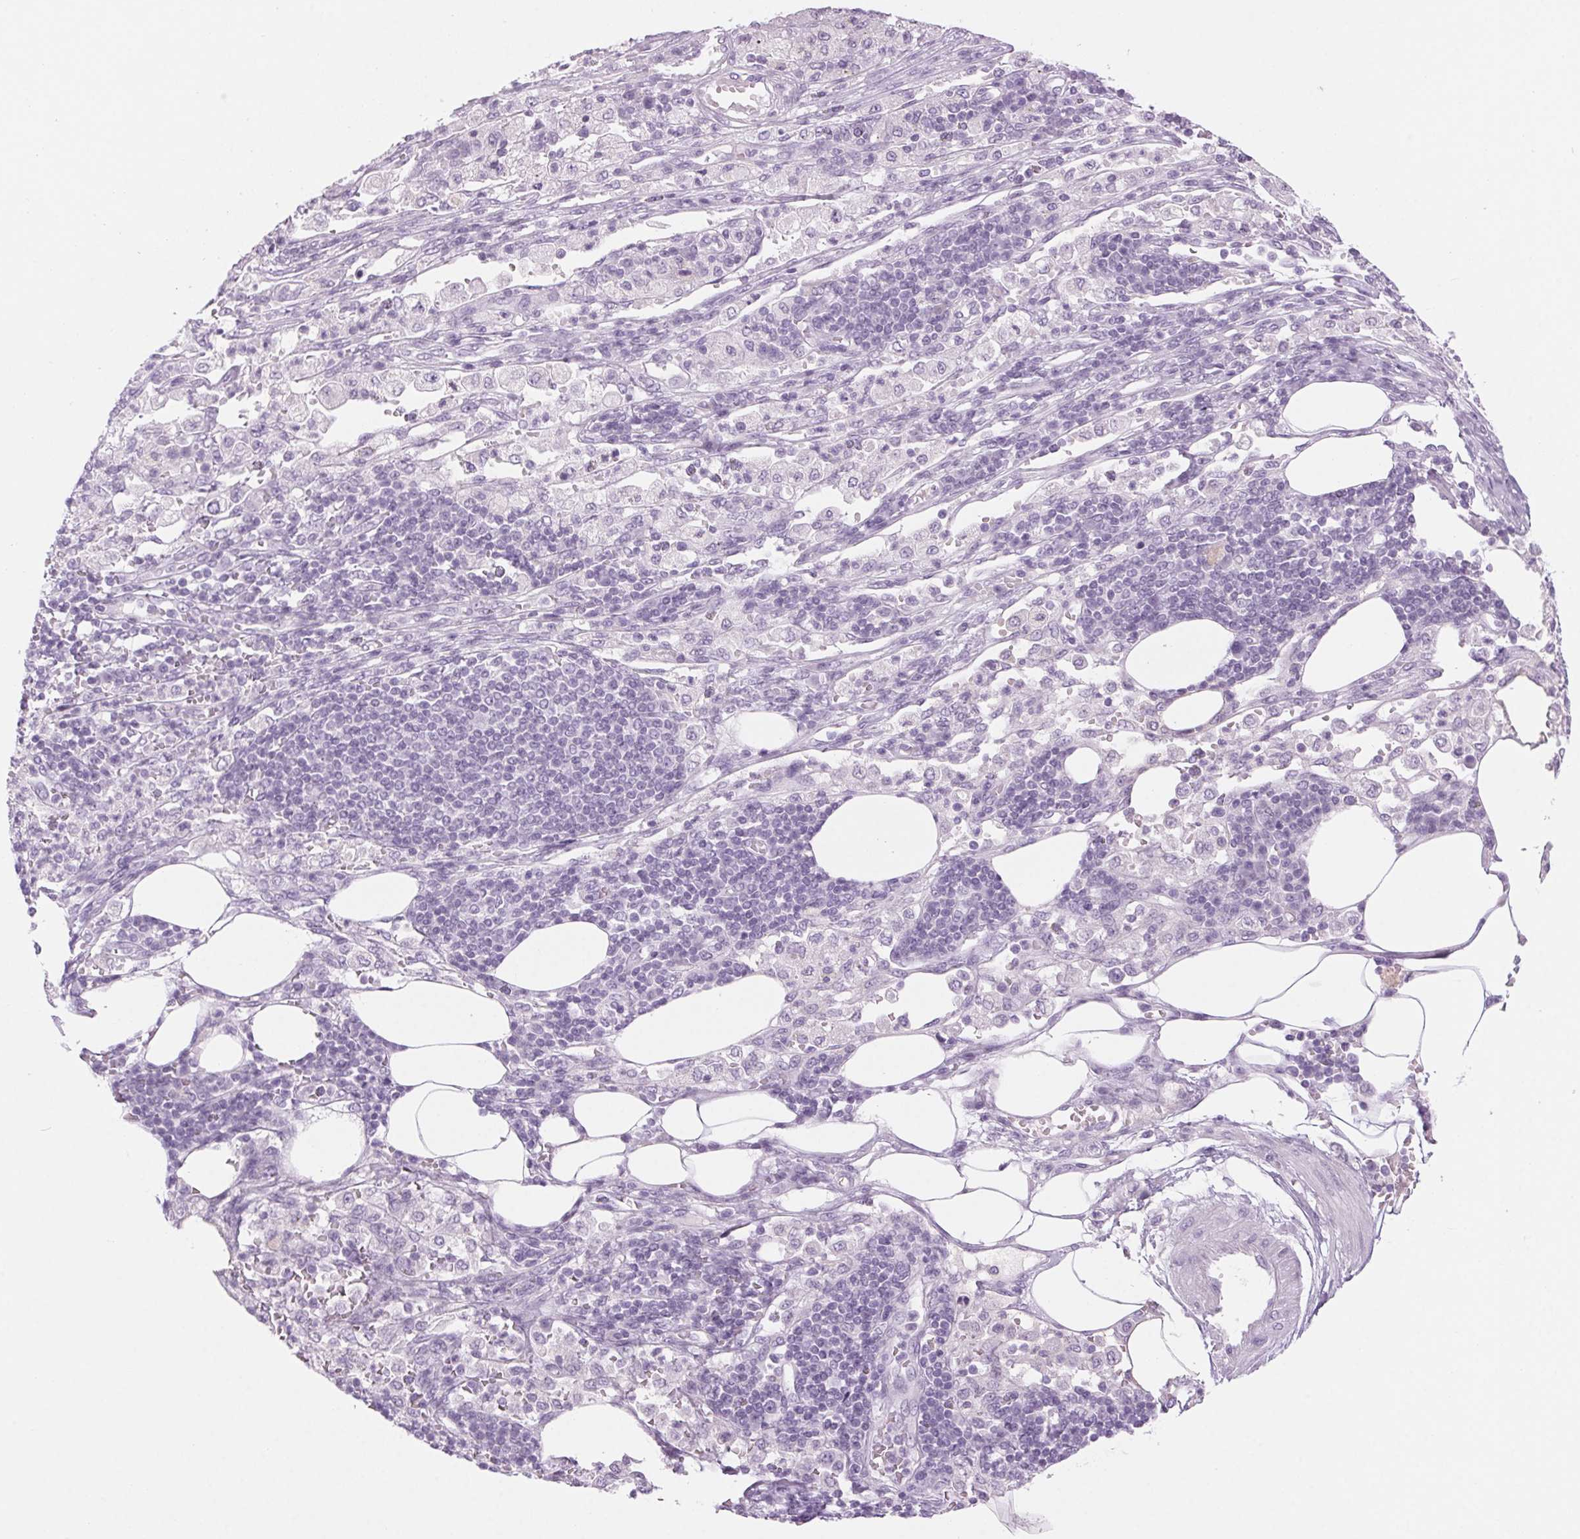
{"staining": {"intensity": "negative", "quantity": "none", "location": "none"}, "tissue": "pancreatic cancer", "cell_type": "Tumor cells", "image_type": "cancer", "snomed": [{"axis": "morphology", "description": "Adenocarcinoma, NOS"}, {"axis": "topography", "description": "Pancreas"}], "caption": "A high-resolution photomicrograph shows immunohistochemistry staining of pancreatic cancer, which demonstrates no significant expression in tumor cells. (DAB IHC with hematoxylin counter stain).", "gene": "LRP2", "patient": {"sex": "female", "age": 61}}